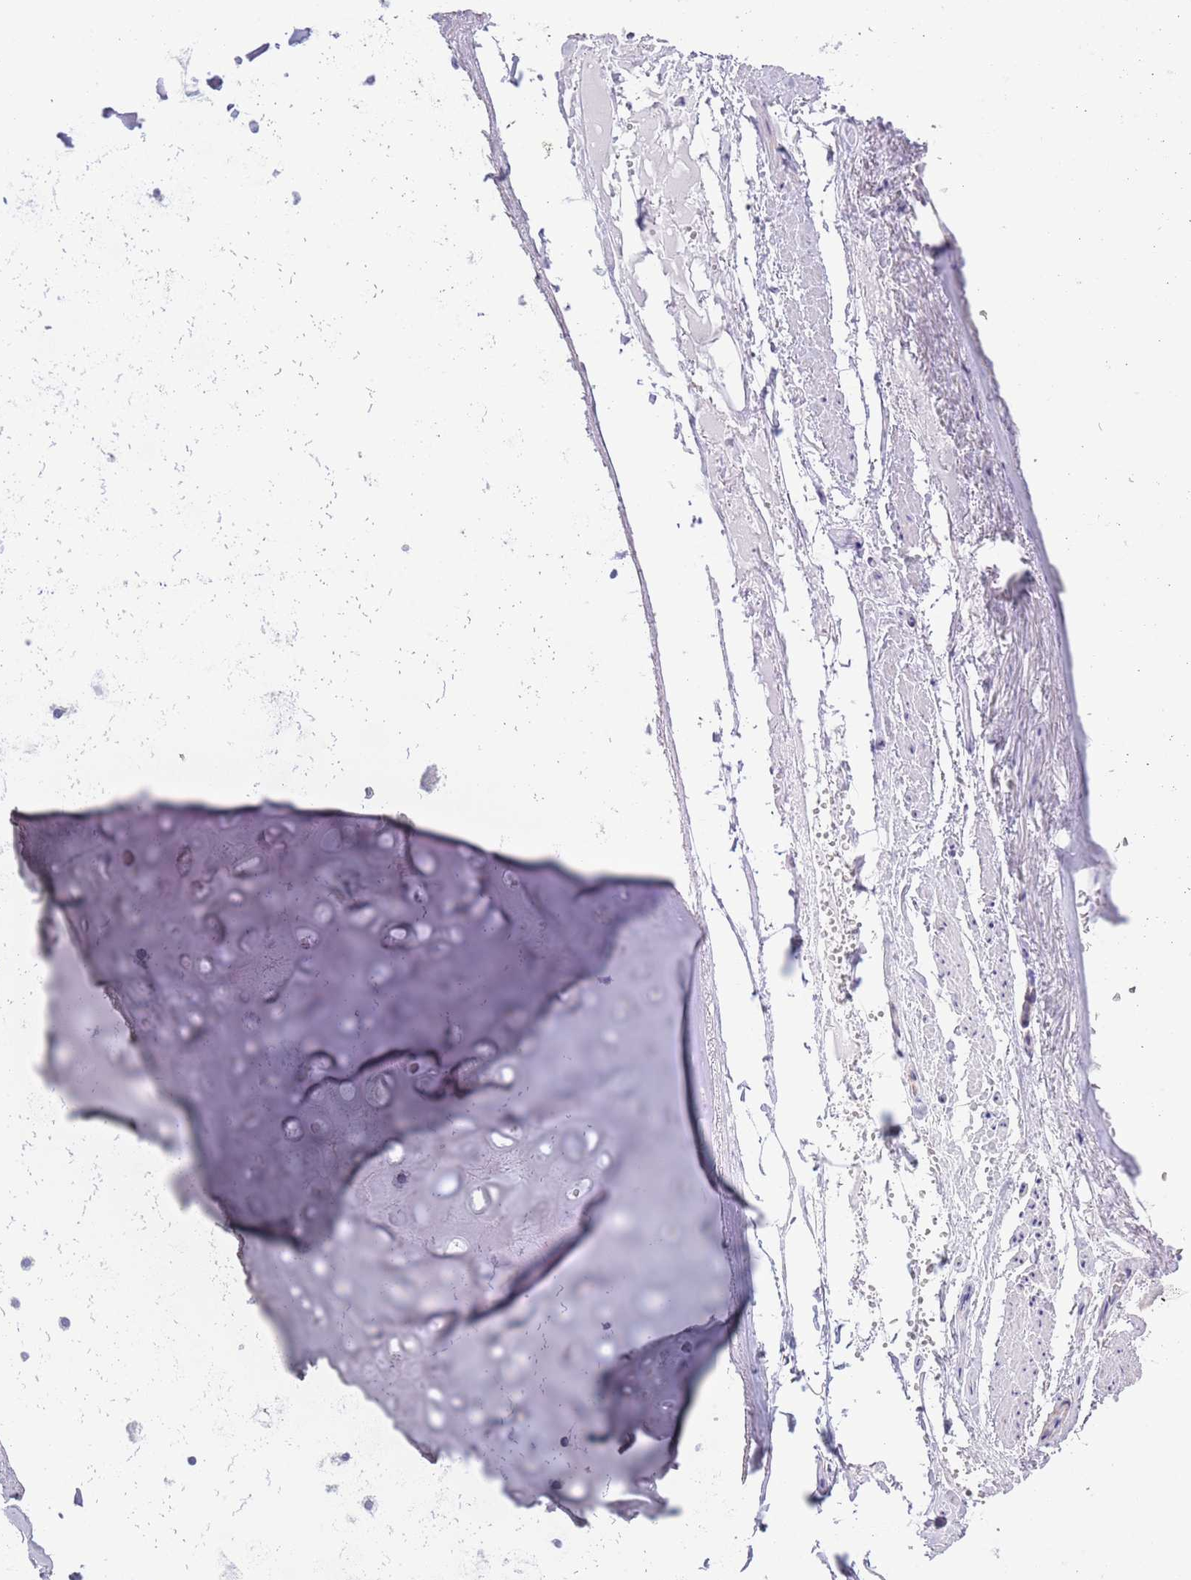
{"staining": {"intensity": "negative", "quantity": "none", "location": "none"}, "tissue": "adipose tissue", "cell_type": "Adipocytes", "image_type": "normal", "snomed": [{"axis": "morphology", "description": "Normal tissue, NOS"}, {"axis": "topography", "description": "Cartilage tissue"}], "caption": "Immunohistochemistry photomicrograph of unremarkable adipose tissue: human adipose tissue stained with DAB (3,3'-diaminobenzidine) exhibits no significant protein expression in adipocytes. (DAB (3,3'-diaminobenzidine) immunohistochemistry (IHC) with hematoxylin counter stain).", "gene": "MOCOS", "patient": {"sex": "male", "age": 66}}